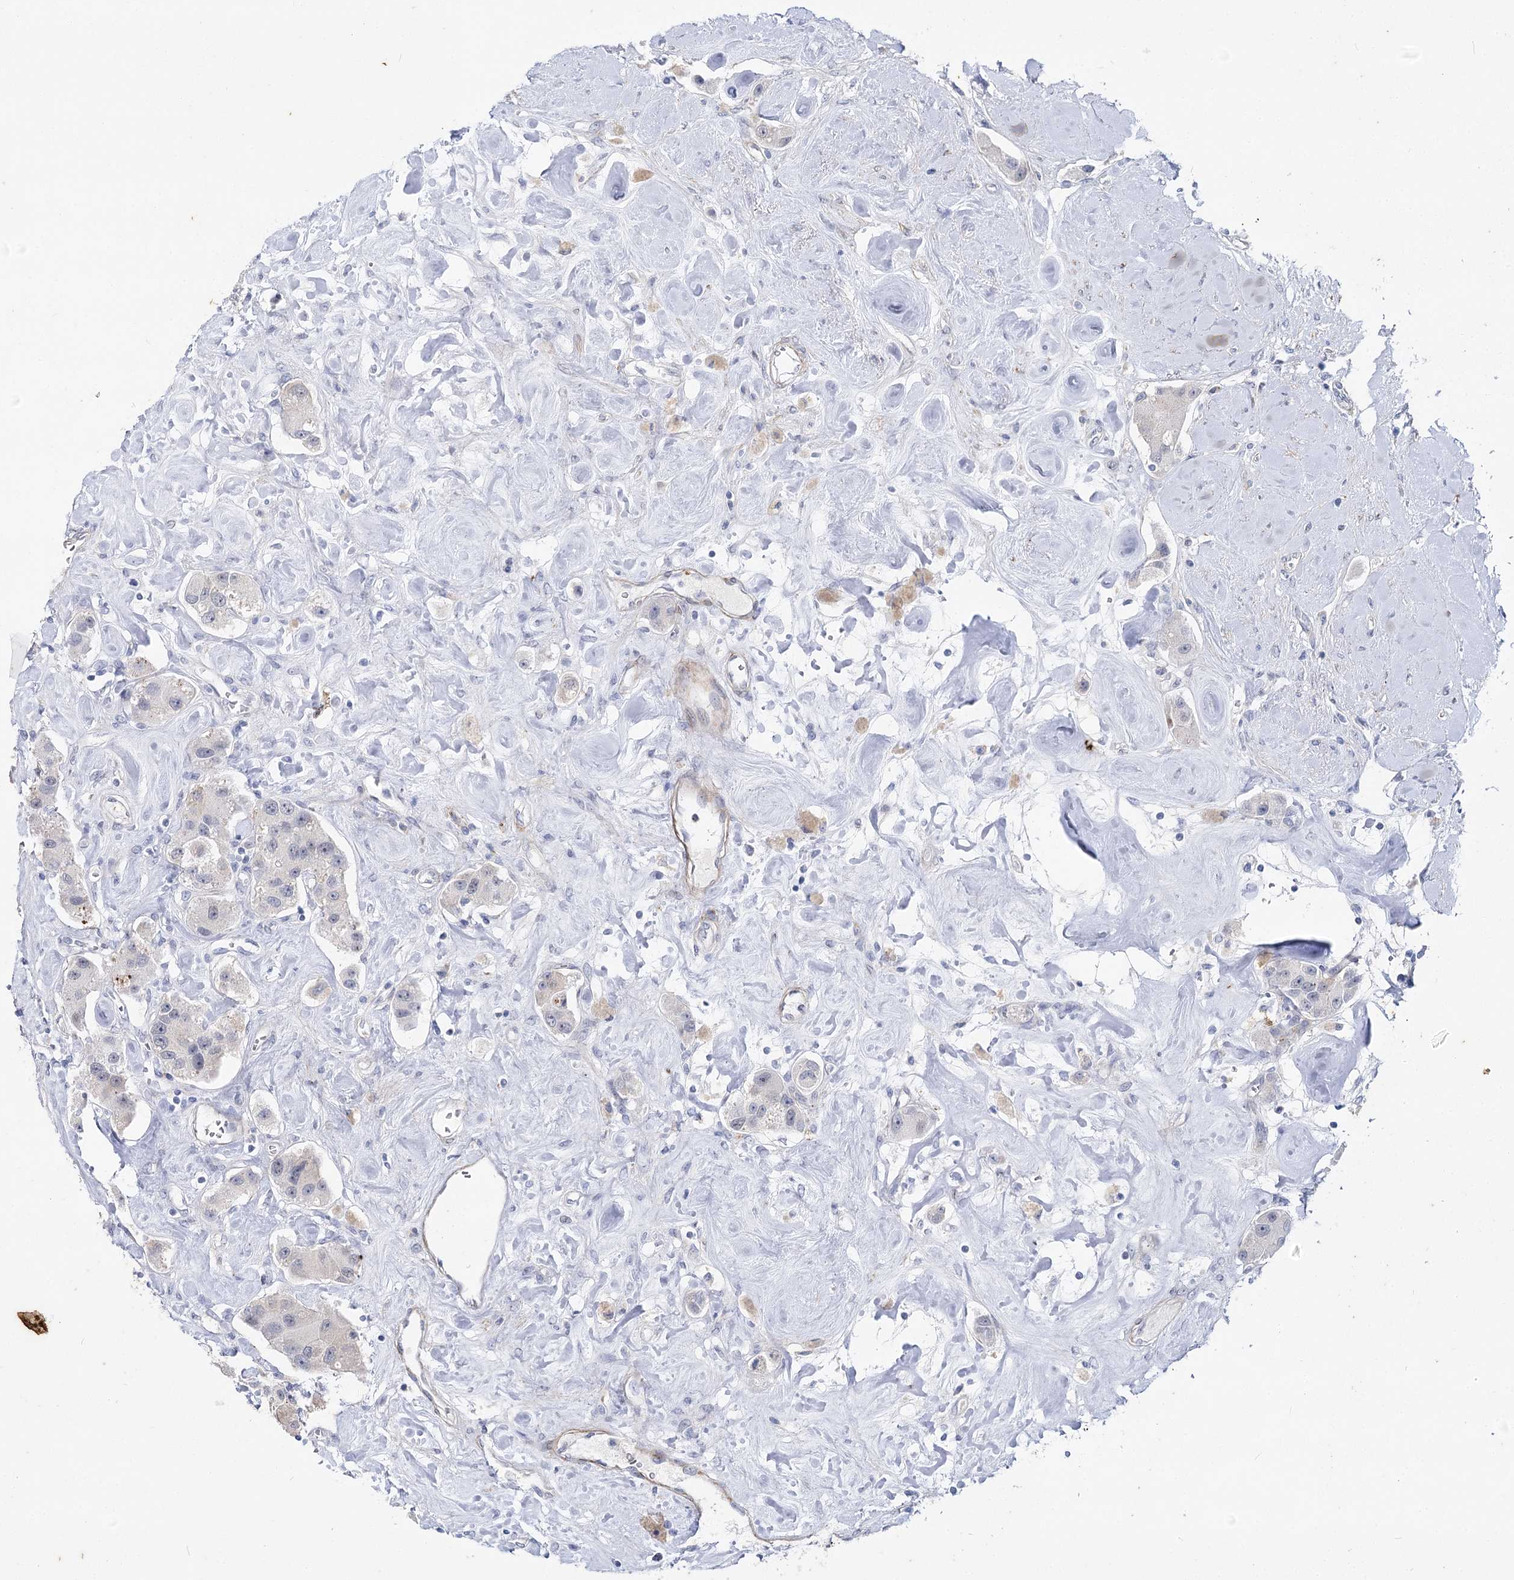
{"staining": {"intensity": "negative", "quantity": "none", "location": "none"}, "tissue": "carcinoid", "cell_type": "Tumor cells", "image_type": "cancer", "snomed": [{"axis": "morphology", "description": "Carcinoid, malignant, NOS"}, {"axis": "topography", "description": "Pancreas"}], "caption": "Immunohistochemical staining of human carcinoid (malignant) shows no significant staining in tumor cells. (DAB (3,3'-diaminobenzidine) immunohistochemistry visualized using brightfield microscopy, high magnification).", "gene": "AGXT2", "patient": {"sex": "male", "age": 41}}